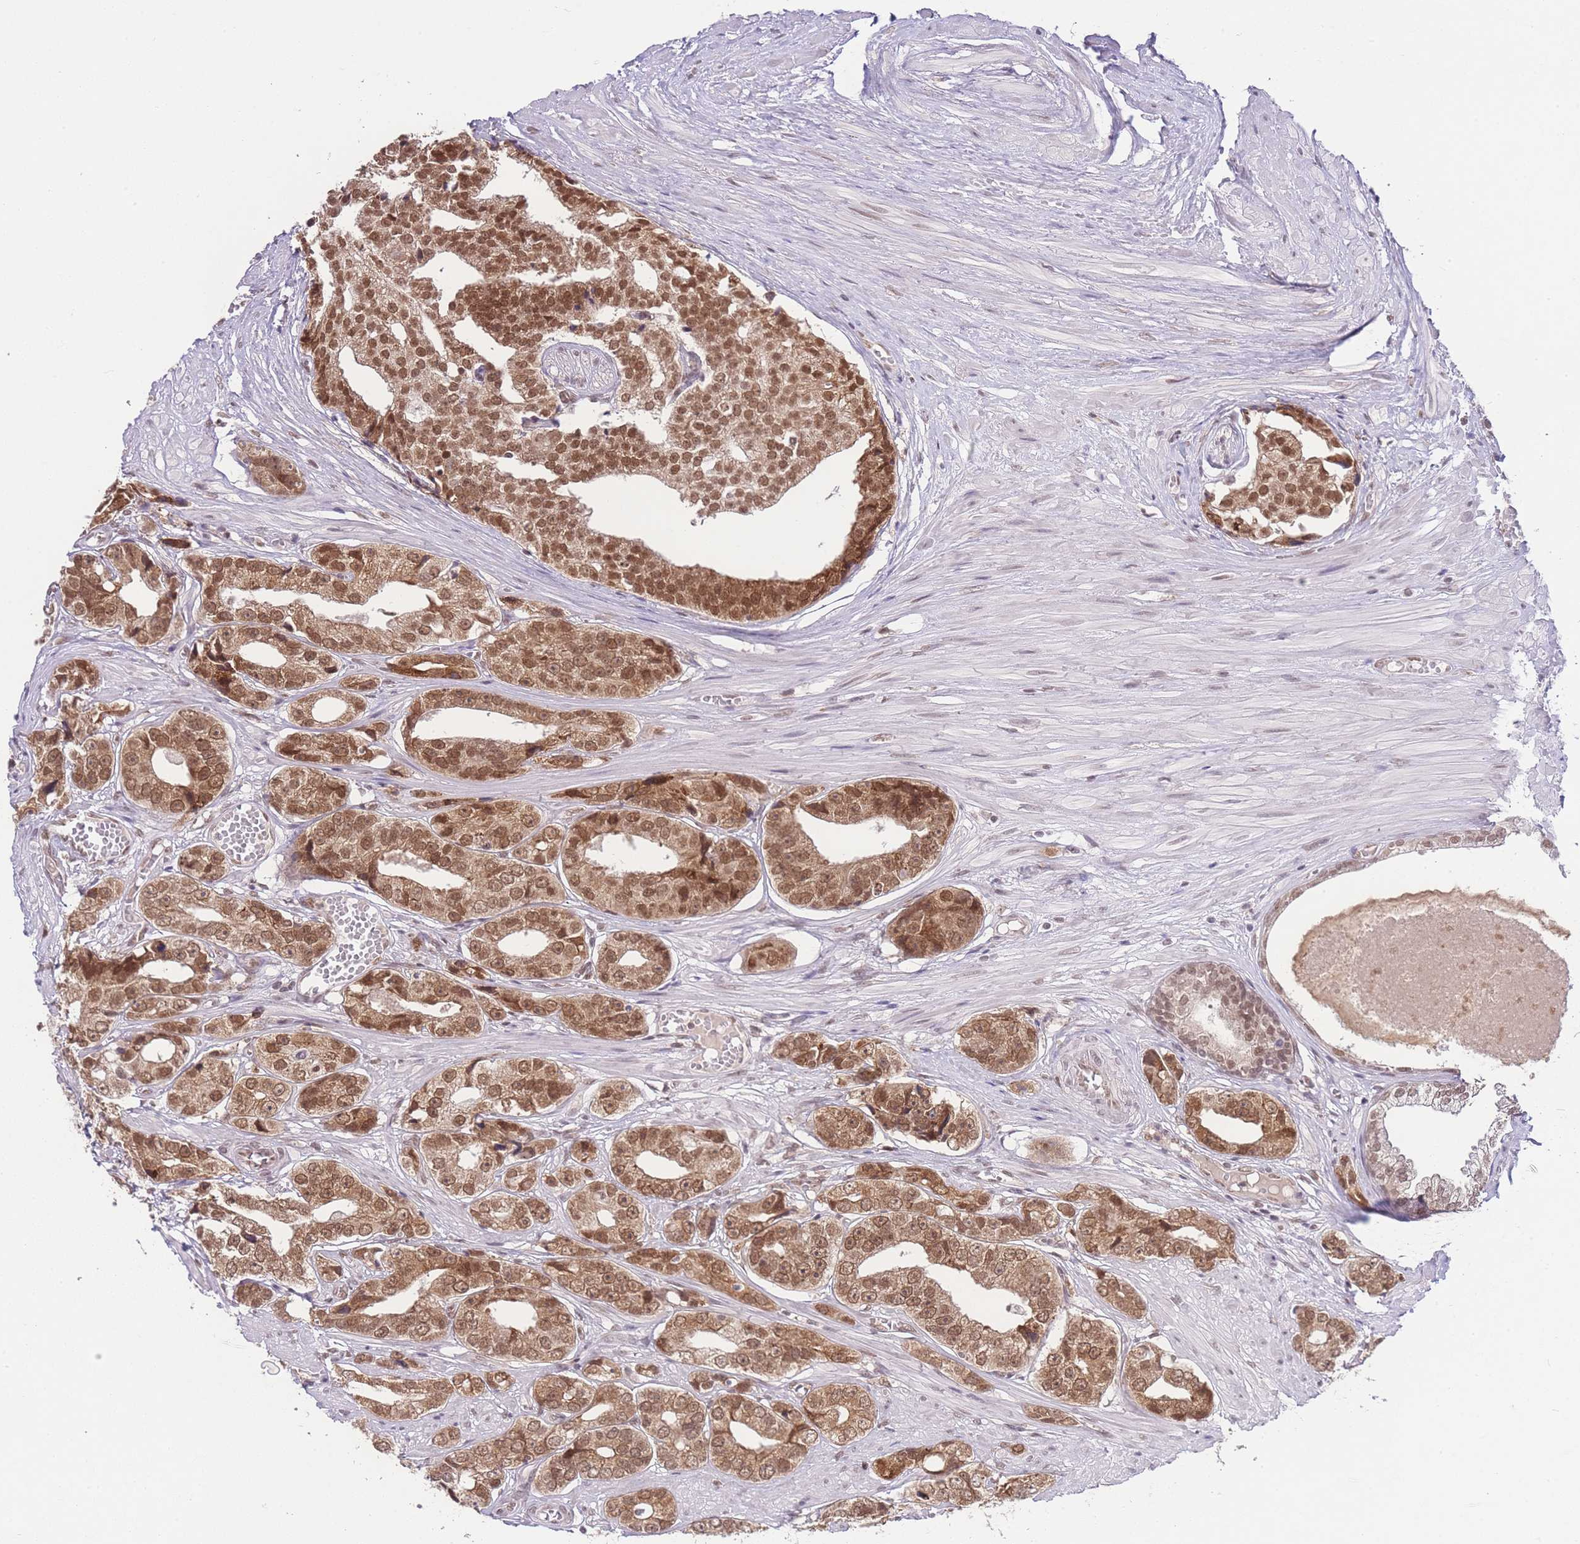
{"staining": {"intensity": "moderate", "quantity": ">75%", "location": "cytoplasmic/membranous,nuclear"}, "tissue": "prostate cancer", "cell_type": "Tumor cells", "image_type": "cancer", "snomed": [{"axis": "morphology", "description": "Adenocarcinoma, High grade"}, {"axis": "topography", "description": "Prostate"}], "caption": "Immunohistochemistry histopathology image of neoplastic tissue: high-grade adenocarcinoma (prostate) stained using IHC exhibits medium levels of moderate protein expression localized specifically in the cytoplasmic/membranous and nuclear of tumor cells, appearing as a cytoplasmic/membranous and nuclear brown color.", "gene": "TMED3", "patient": {"sex": "male", "age": 71}}